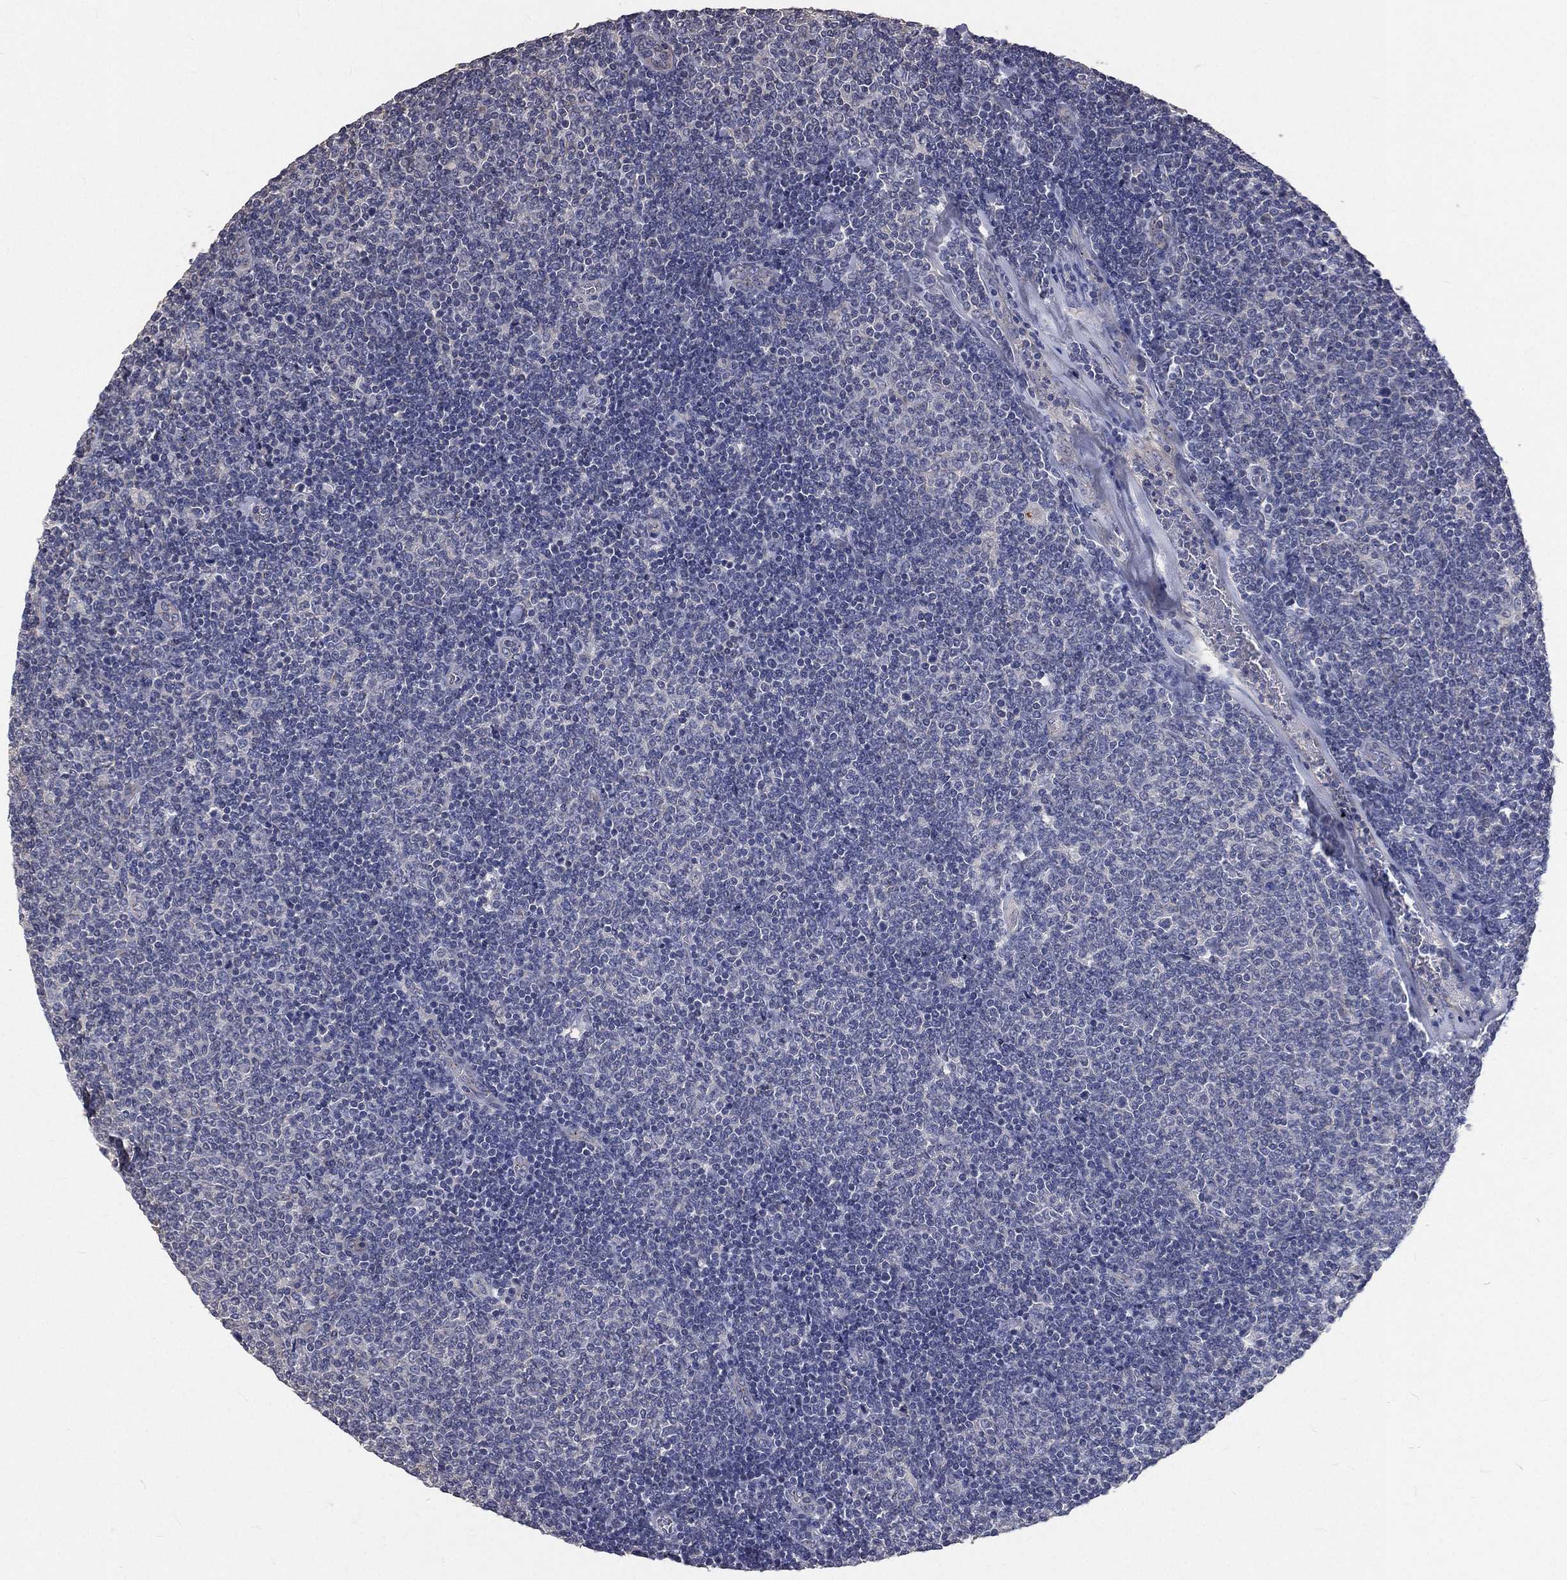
{"staining": {"intensity": "negative", "quantity": "none", "location": "none"}, "tissue": "lymphoma", "cell_type": "Tumor cells", "image_type": "cancer", "snomed": [{"axis": "morphology", "description": "Malignant lymphoma, non-Hodgkin's type, Low grade"}, {"axis": "topography", "description": "Lymph node"}], "caption": "A high-resolution image shows immunohistochemistry staining of lymphoma, which displays no significant positivity in tumor cells.", "gene": "CROCC", "patient": {"sex": "male", "age": 52}}